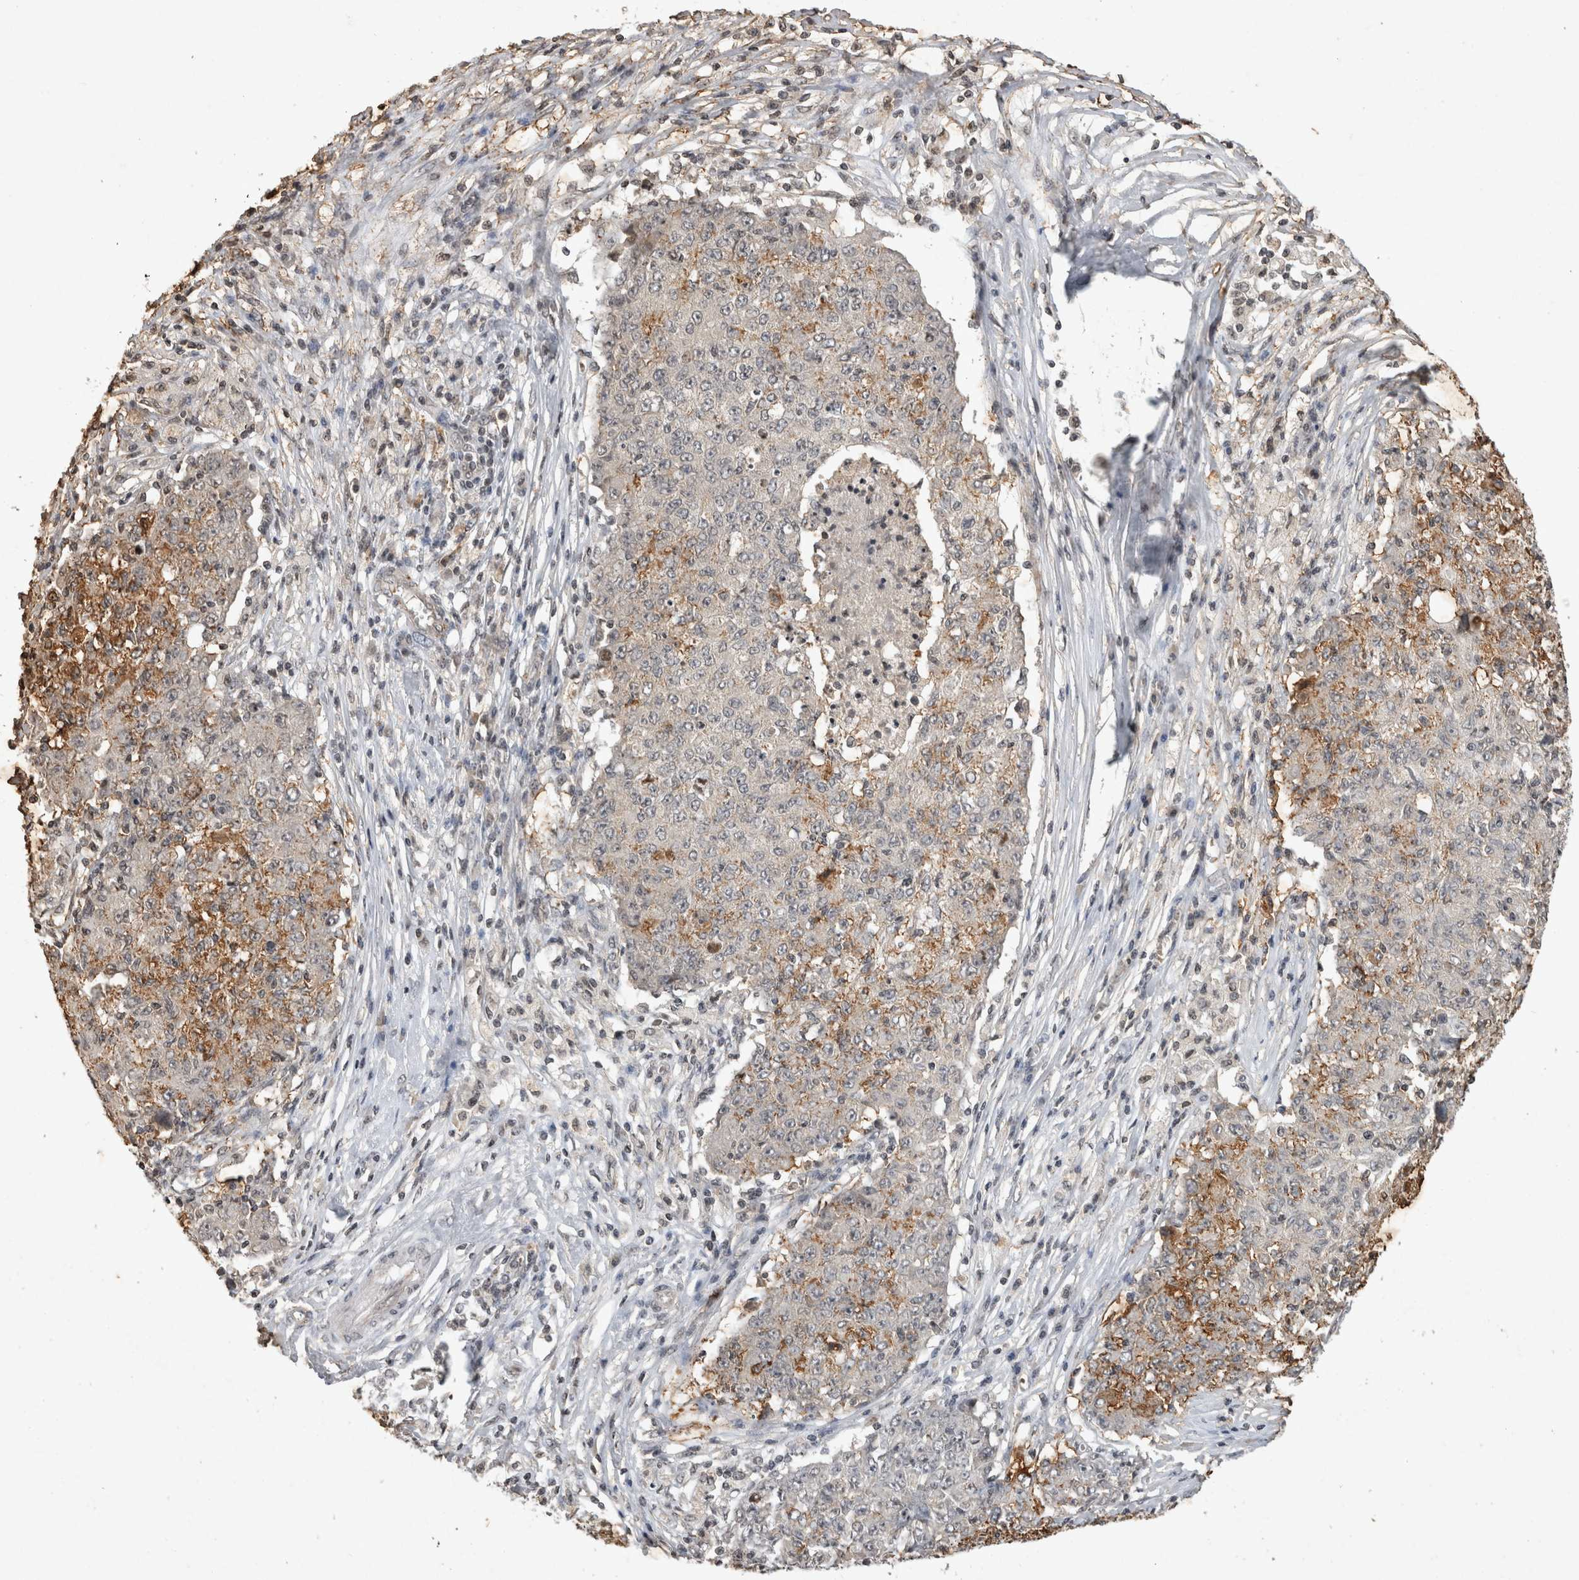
{"staining": {"intensity": "moderate", "quantity": "25%-75%", "location": "cytoplasmic/membranous"}, "tissue": "ovarian cancer", "cell_type": "Tumor cells", "image_type": "cancer", "snomed": [{"axis": "morphology", "description": "Carcinoma, endometroid"}, {"axis": "topography", "description": "Ovary"}], "caption": "Immunohistochemical staining of human ovarian endometroid carcinoma exhibits medium levels of moderate cytoplasmic/membranous expression in approximately 25%-75% of tumor cells. (IHC, brightfield microscopy, high magnification).", "gene": "HRK", "patient": {"sex": "female", "age": 42}}